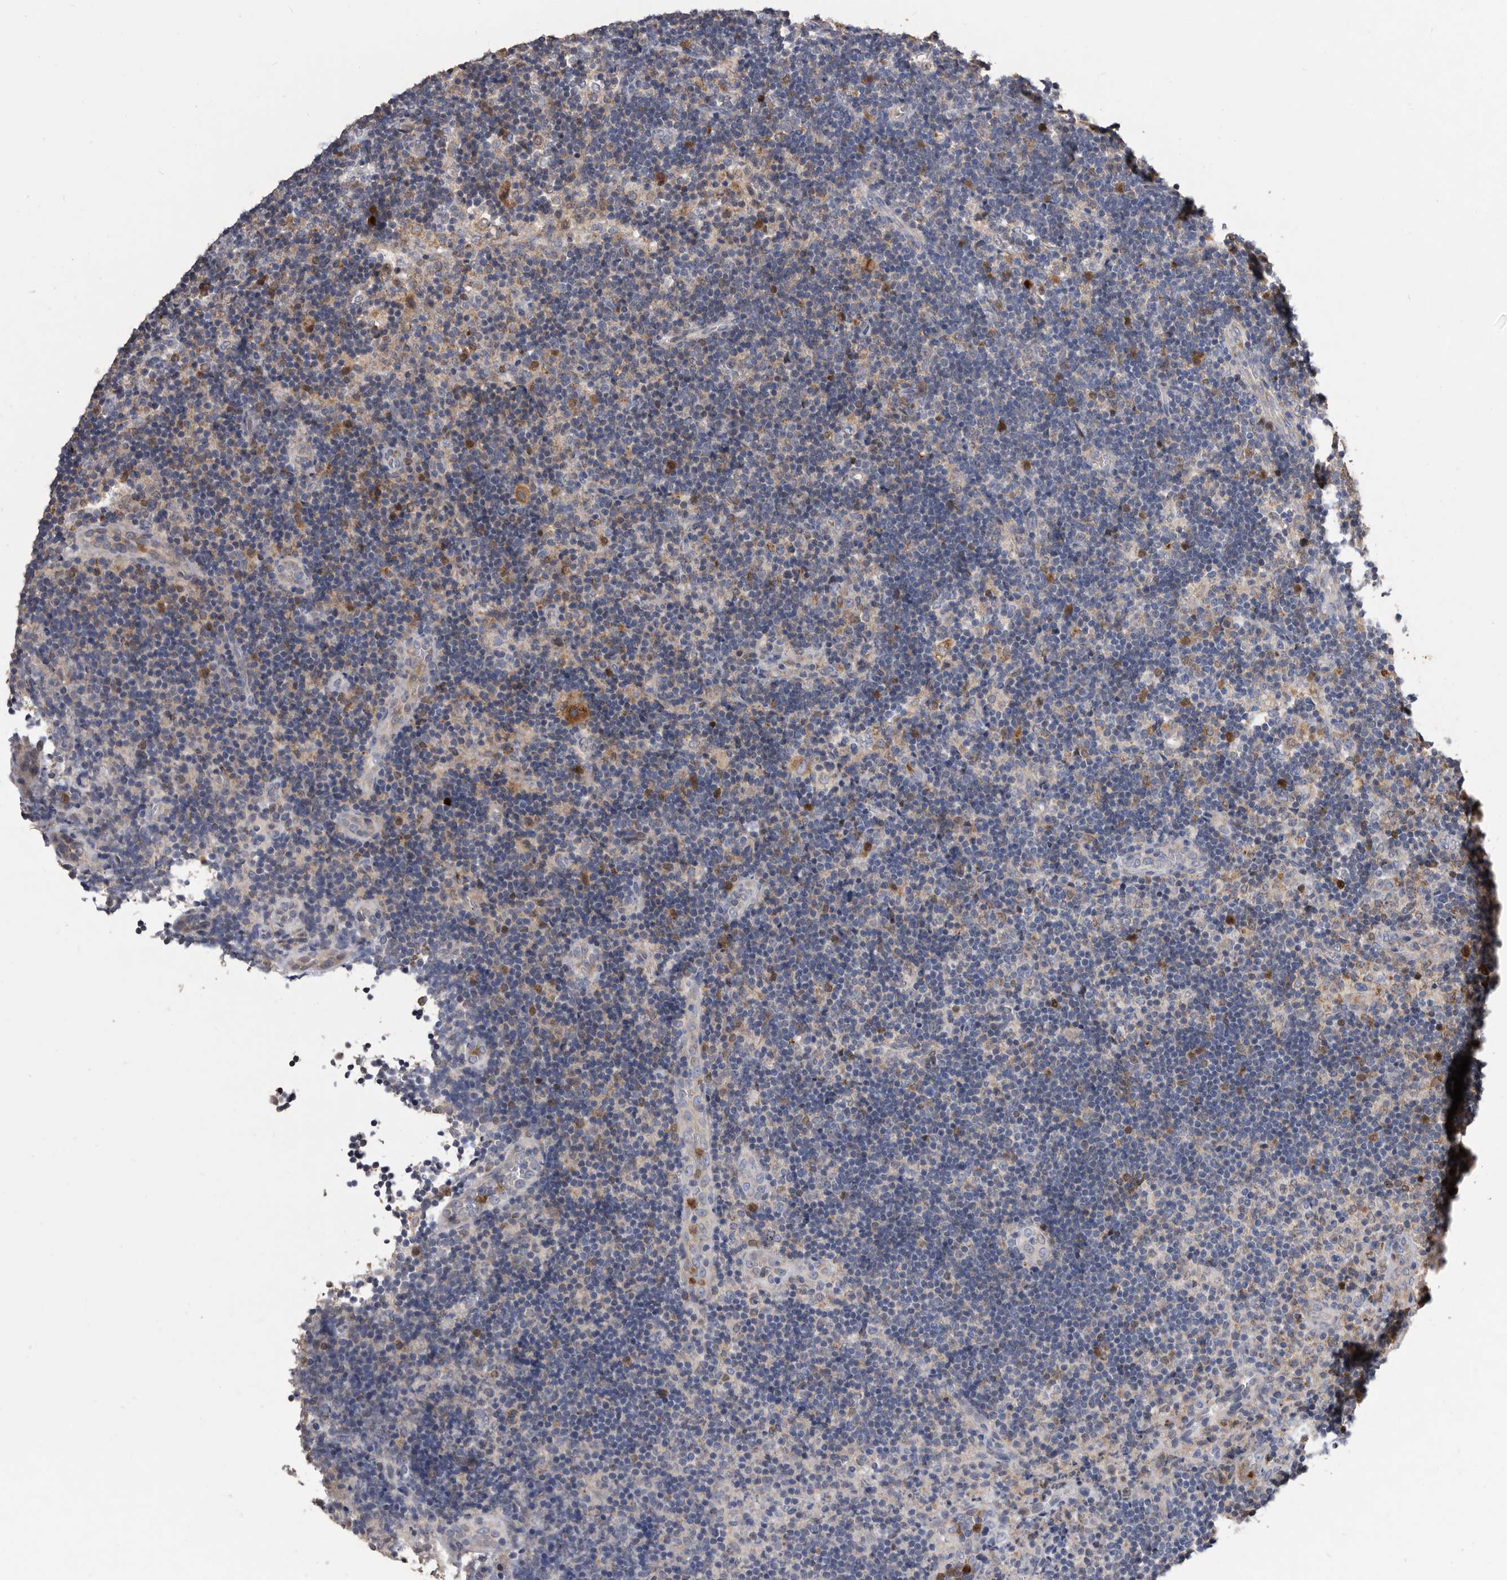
{"staining": {"intensity": "negative", "quantity": "none", "location": "none"}, "tissue": "lymph node", "cell_type": "Germinal center cells", "image_type": "normal", "snomed": [{"axis": "morphology", "description": "Normal tissue, NOS"}, {"axis": "topography", "description": "Lymph node"}], "caption": "Immunohistochemistry histopathology image of benign lymph node stained for a protein (brown), which exhibits no staining in germinal center cells. Nuclei are stained in blue.", "gene": "CRISPLD2", "patient": {"sex": "female", "age": 22}}